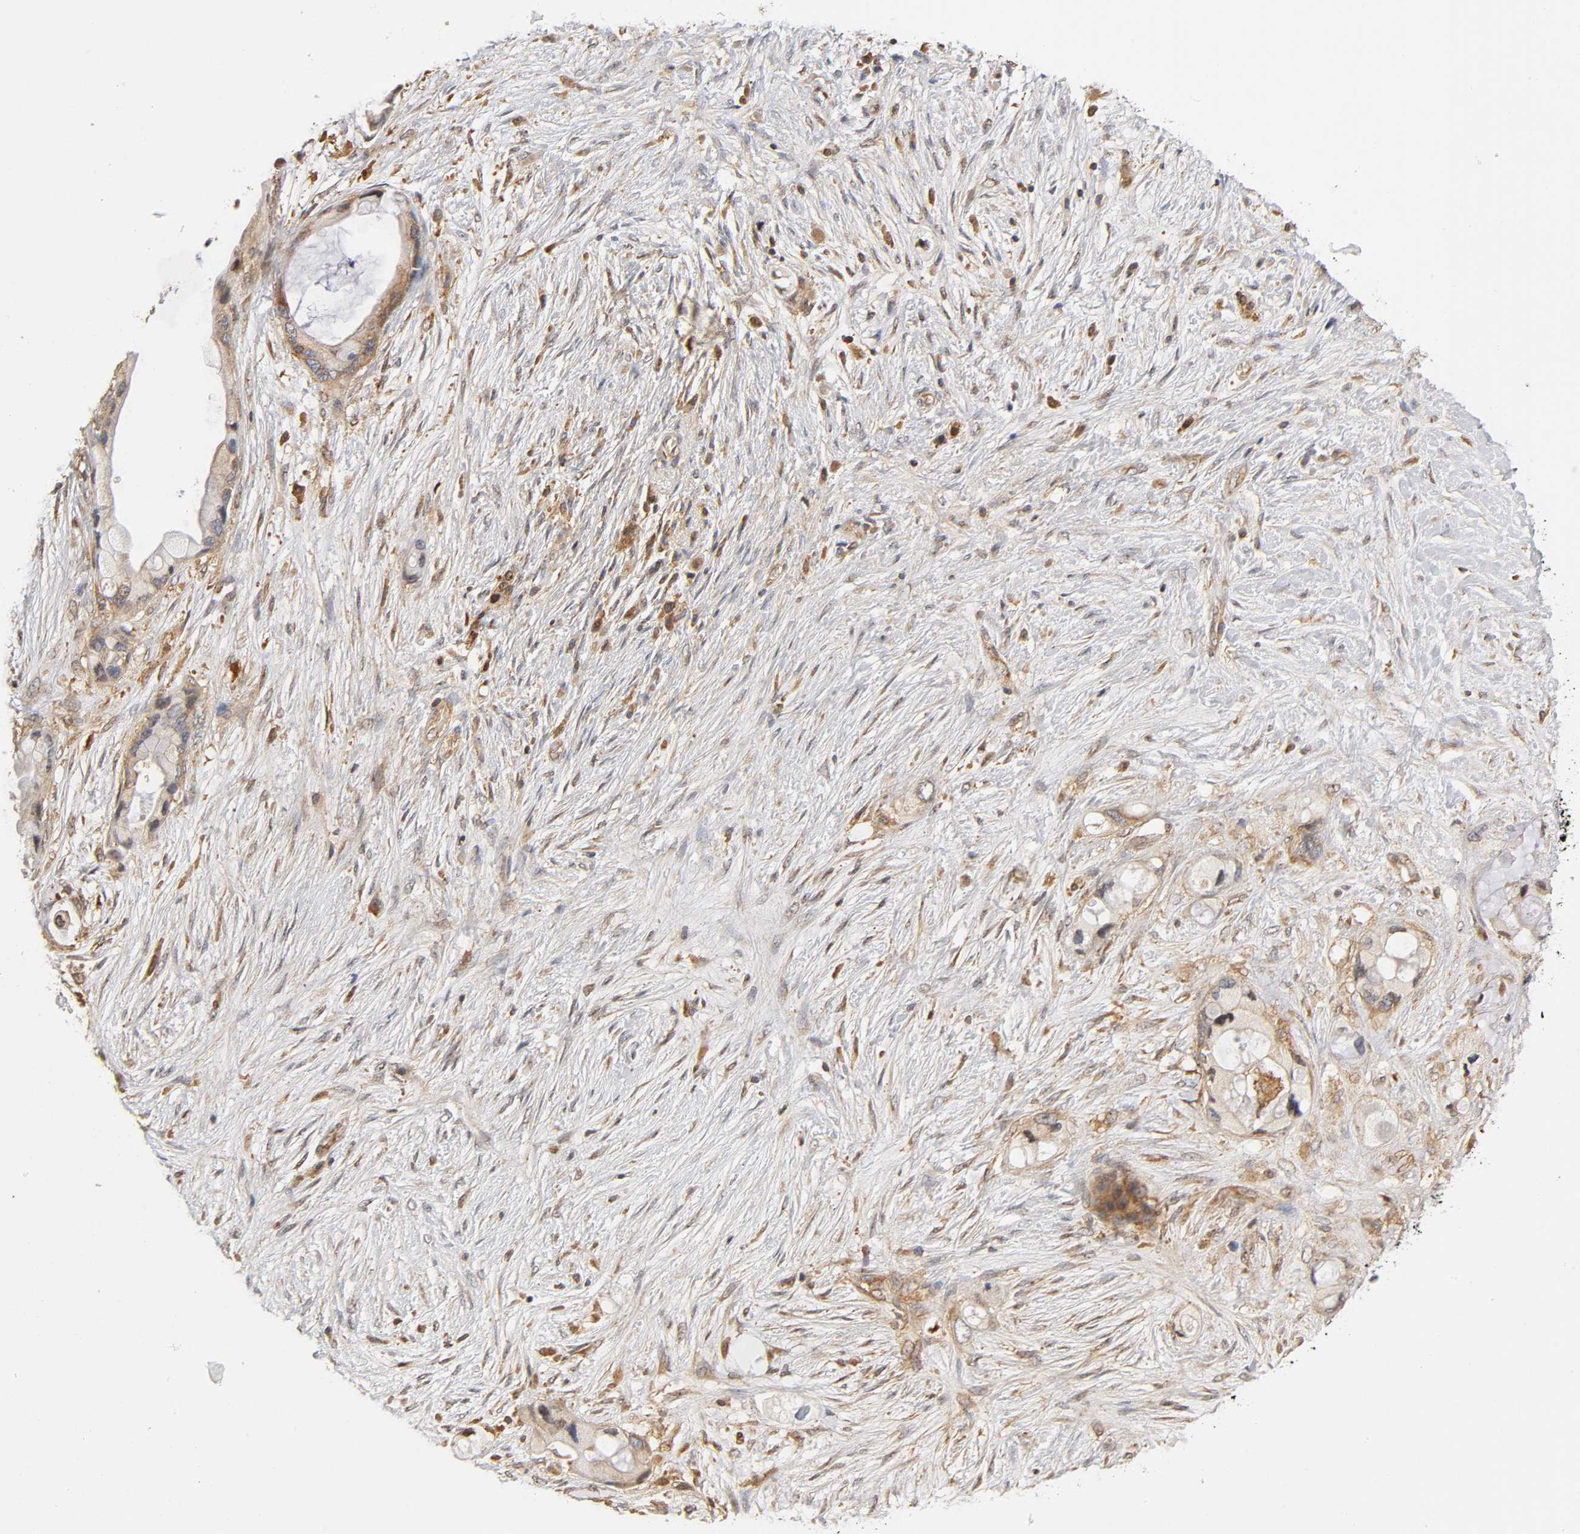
{"staining": {"intensity": "moderate", "quantity": ">75%", "location": "cytoplasmic/membranous,nuclear"}, "tissue": "pancreatic cancer", "cell_type": "Tumor cells", "image_type": "cancer", "snomed": [{"axis": "morphology", "description": "Adenocarcinoma, NOS"}, {"axis": "topography", "description": "Pancreas"}], "caption": "The histopathology image reveals immunohistochemical staining of pancreatic cancer (adenocarcinoma). There is moderate cytoplasmic/membranous and nuclear positivity is appreciated in approximately >75% of tumor cells.", "gene": "PAFAH1B1", "patient": {"sex": "female", "age": 59}}